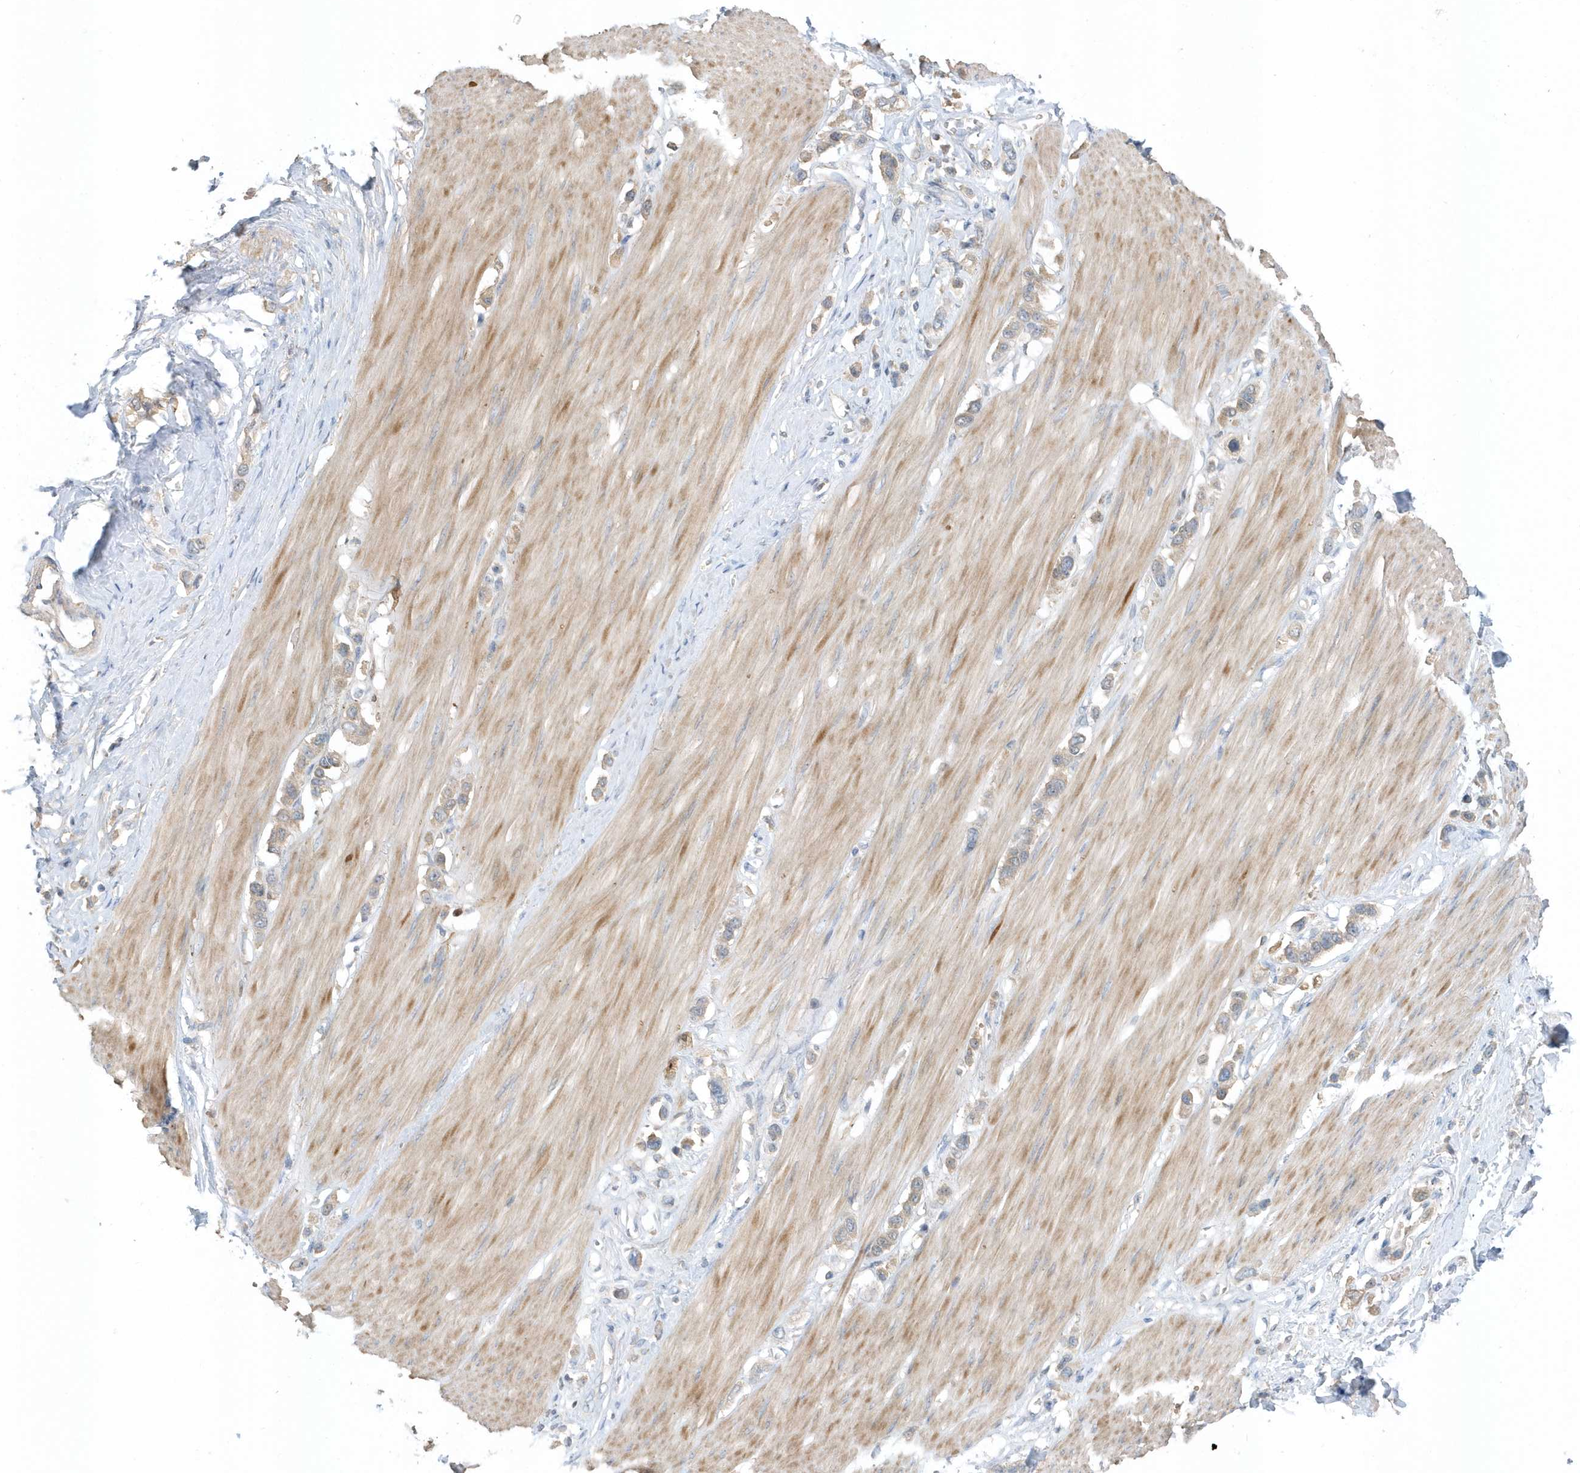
{"staining": {"intensity": "weak", "quantity": "25%-75%", "location": "cytoplasmic/membranous"}, "tissue": "stomach cancer", "cell_type": "Tumor cells", "image_type": "cancer", "snomed": [{"axis": "morphology", "description": "Adenocarcinoma, NOS"}, {"axis": "topography", "description": "Stomach"}], "caption": "A brown stain highlights weak cytoplasmic/membranous positivity of a protein in stomach cancer (adenocarcinoma) tumor cells. The staining is performed using DAB brown chromogen to label protein expression. The nuclei are counter-stained blue using hematoxylin.", "gene": "USP53", "patient": {"sex": "female", "age": 65}}